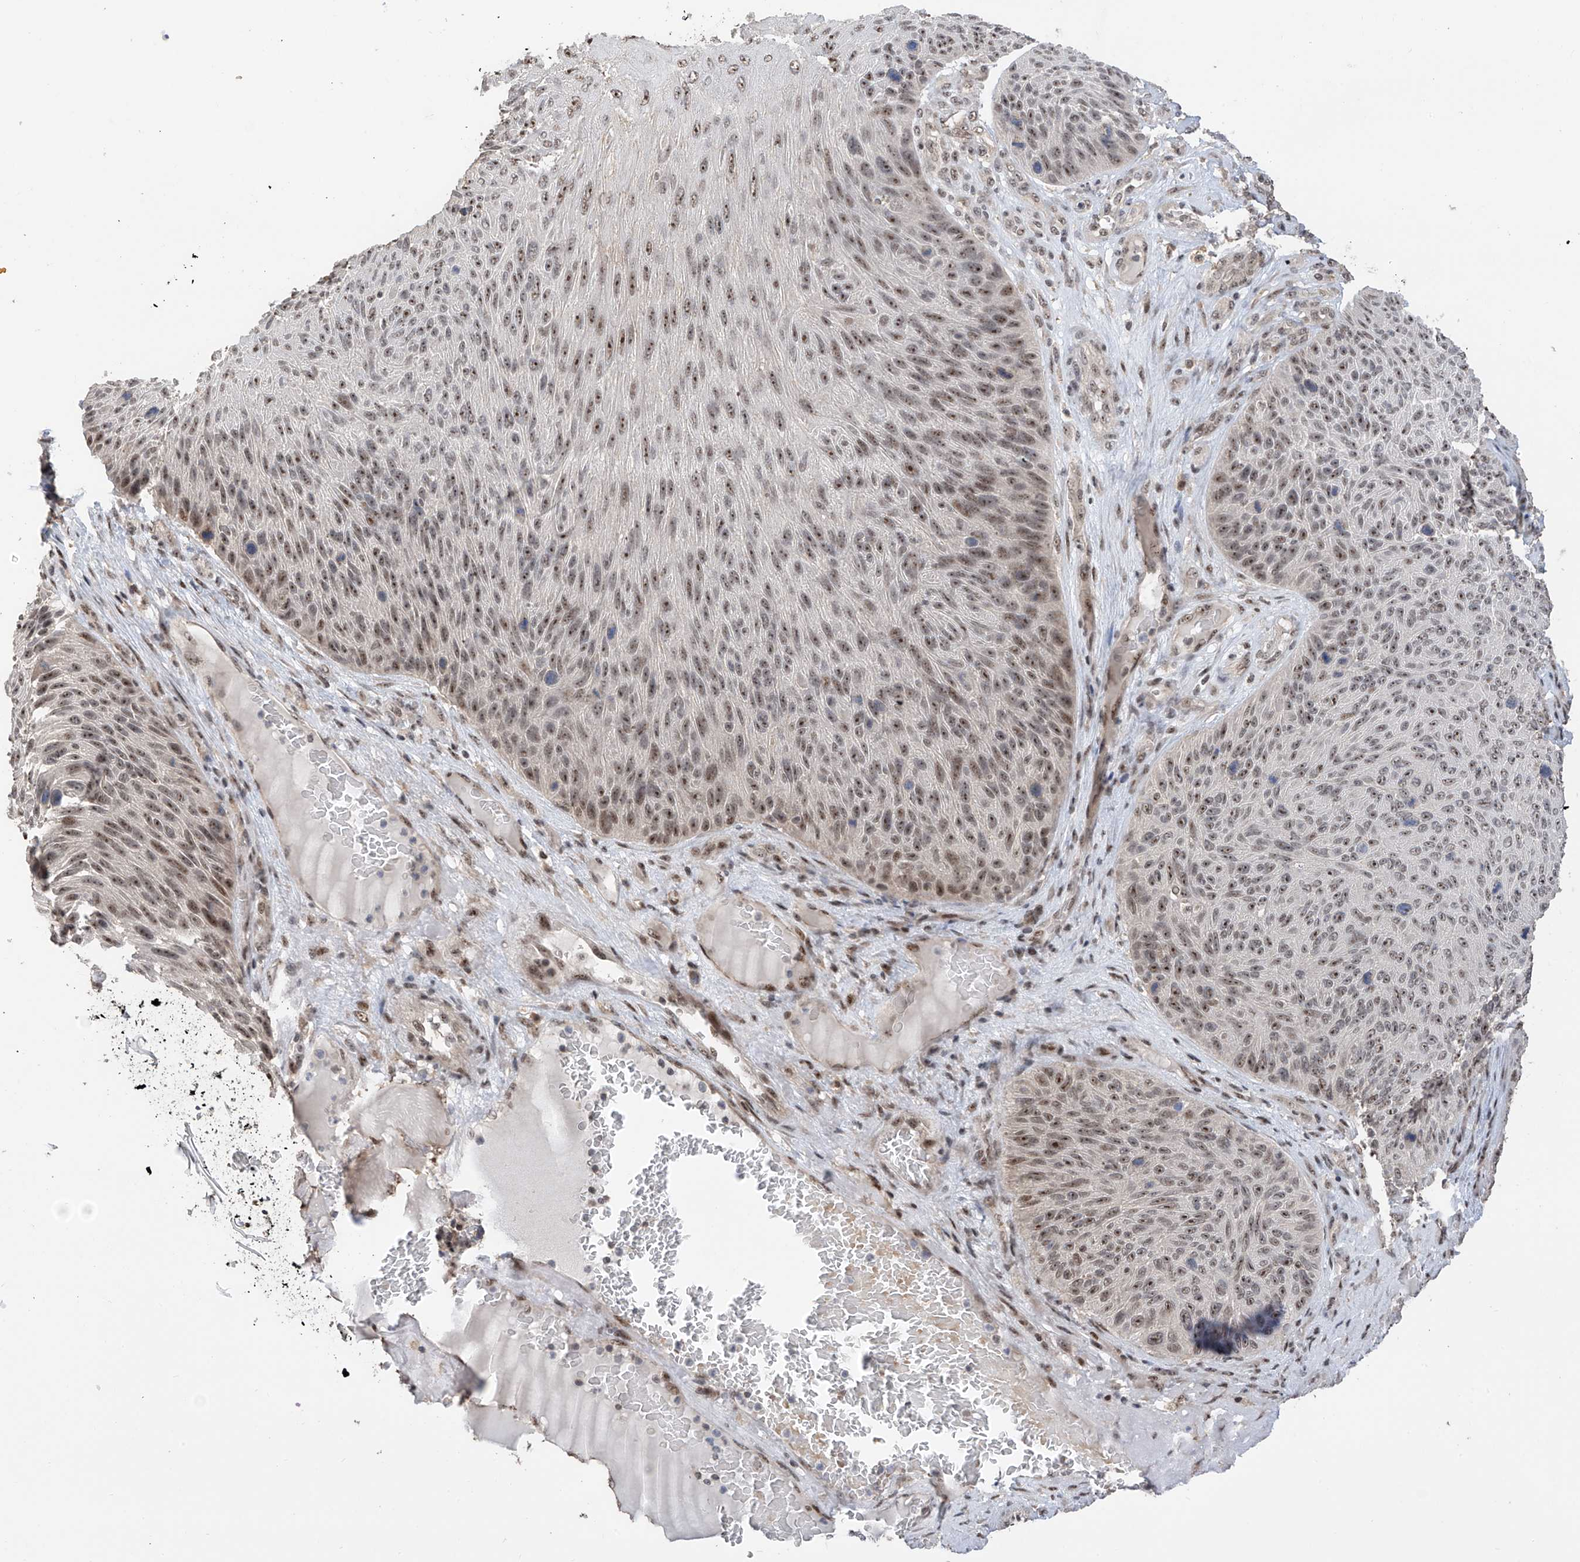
{"staining": {"intensity": "moderate", "quantity": ">75%", "location": "nuclear"}, "tissue": "skin cancer", "cell_type": "Tumor cells", "image_type": "cancer", "snomed": [{"axis": "morphology", "description": "Squamous cell carcinoma, NOS"}, {"axis": "topography", "description": "Skin"}], "caption": "The photomicrograph demonstrates staining of skin cancer (squamous cell carcinoma), revealing moderate nuclear protein staining (brown color) within tumor cells. (DAB IHC, brown staining for protein, blue staining for nuclei).", "gene": "C1orf131", "patient": {"sex": "female", "age": 88}}